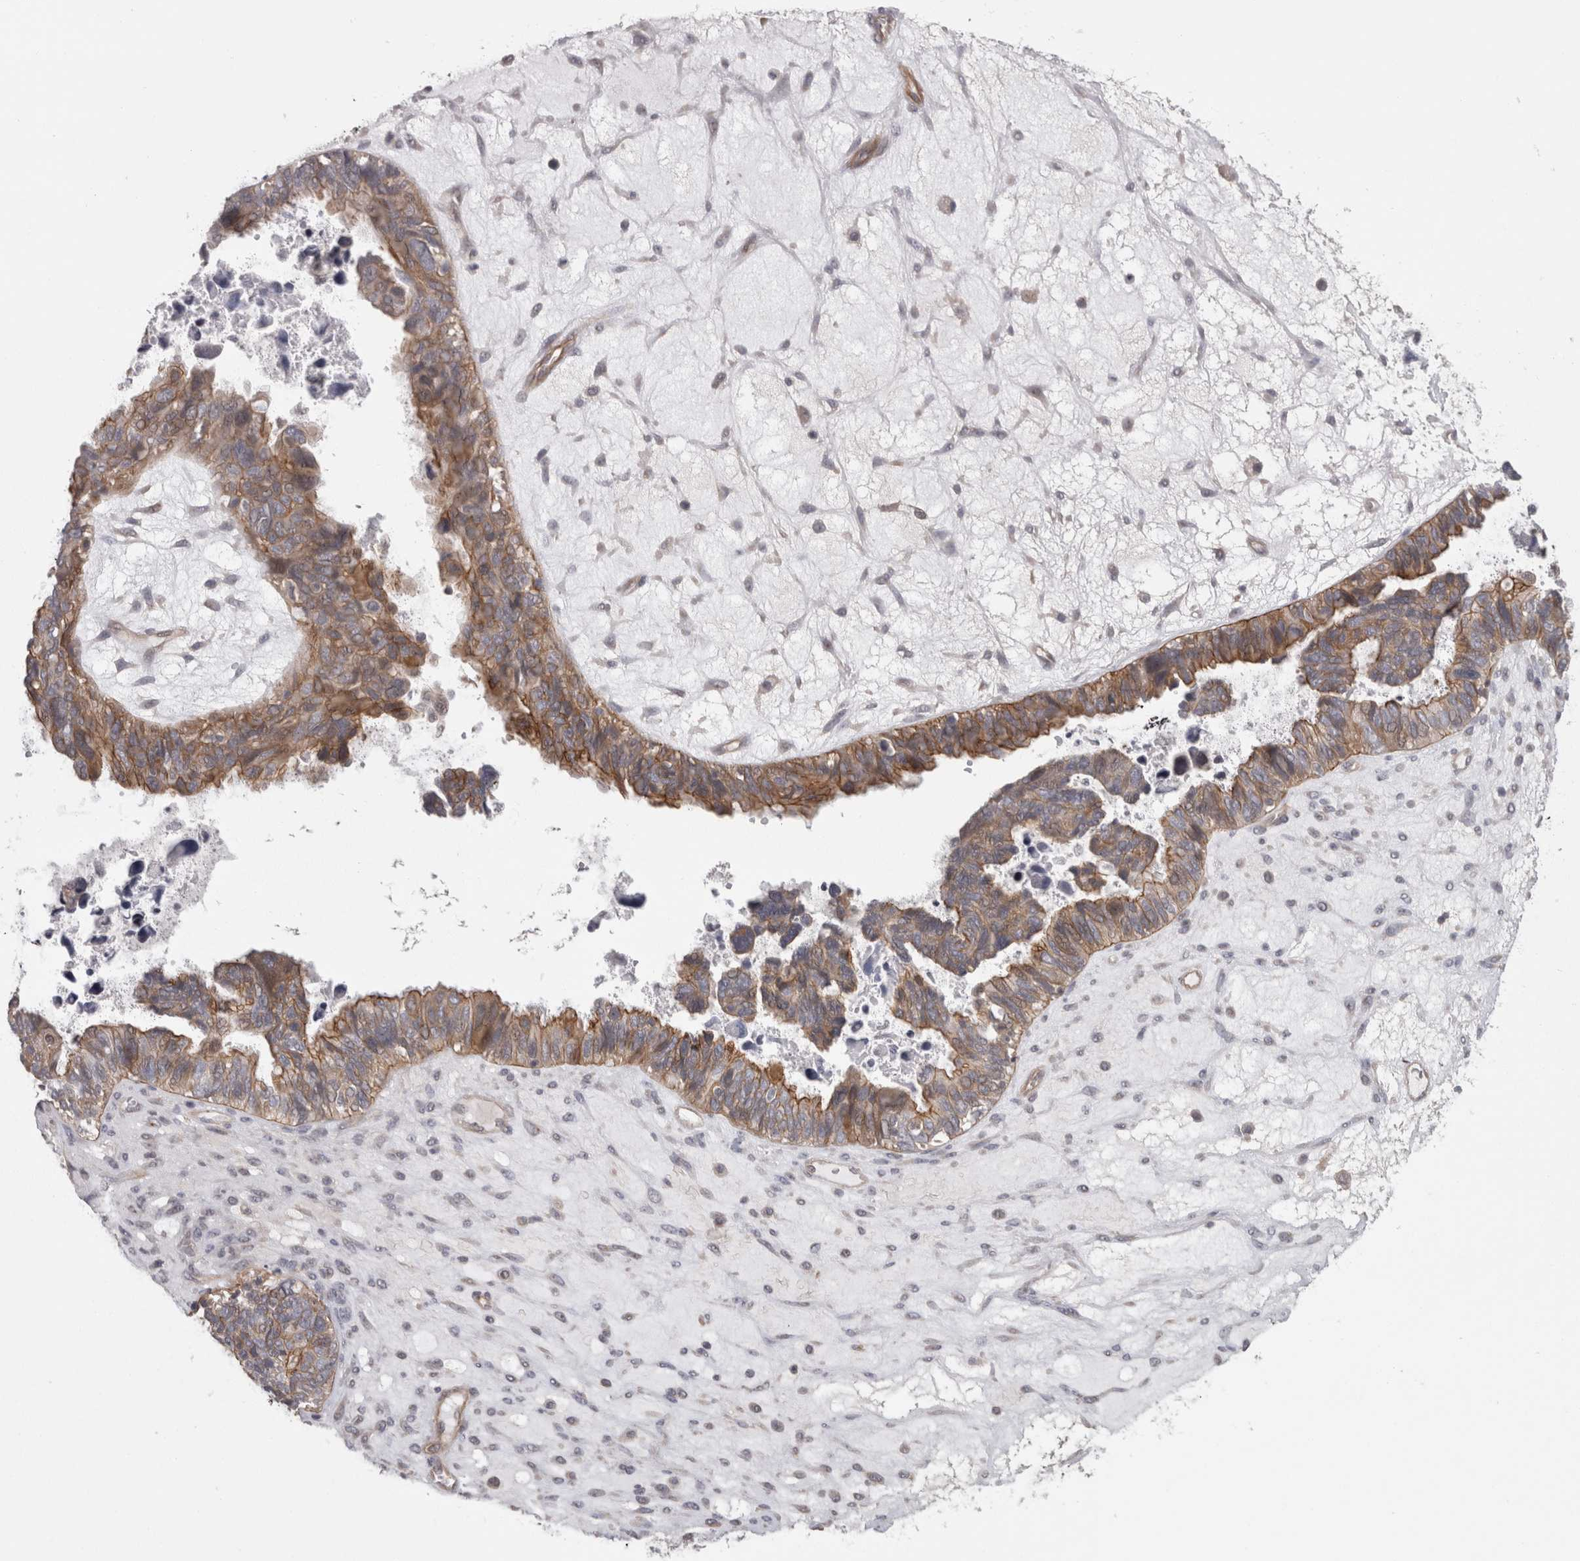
{"staining": {"intensity": "moderate", "quantity": "25%-75%", "location": "cytoplasmic/membranous"}, "tissue": "ovarian cancer", "cell_type": "Tumor cells", "image_type": "cancer", "snomed": [{"axis": "morphology", "description": "Cystadenocarcinoma, serous, NOS"}, {"axis": "topography", "description": "Ovary"}], "caption": "IHC photomicrograph of ovarian cancer (serous cystadenocarcinoma) stained for a protein (brown), which reveals medium levels of moderate cytoplasmic/membranous expression in approximately 25%-75% of tumor cells.", "gene": "RMDN1", "patient": {"sex": "female", "age": 79}}